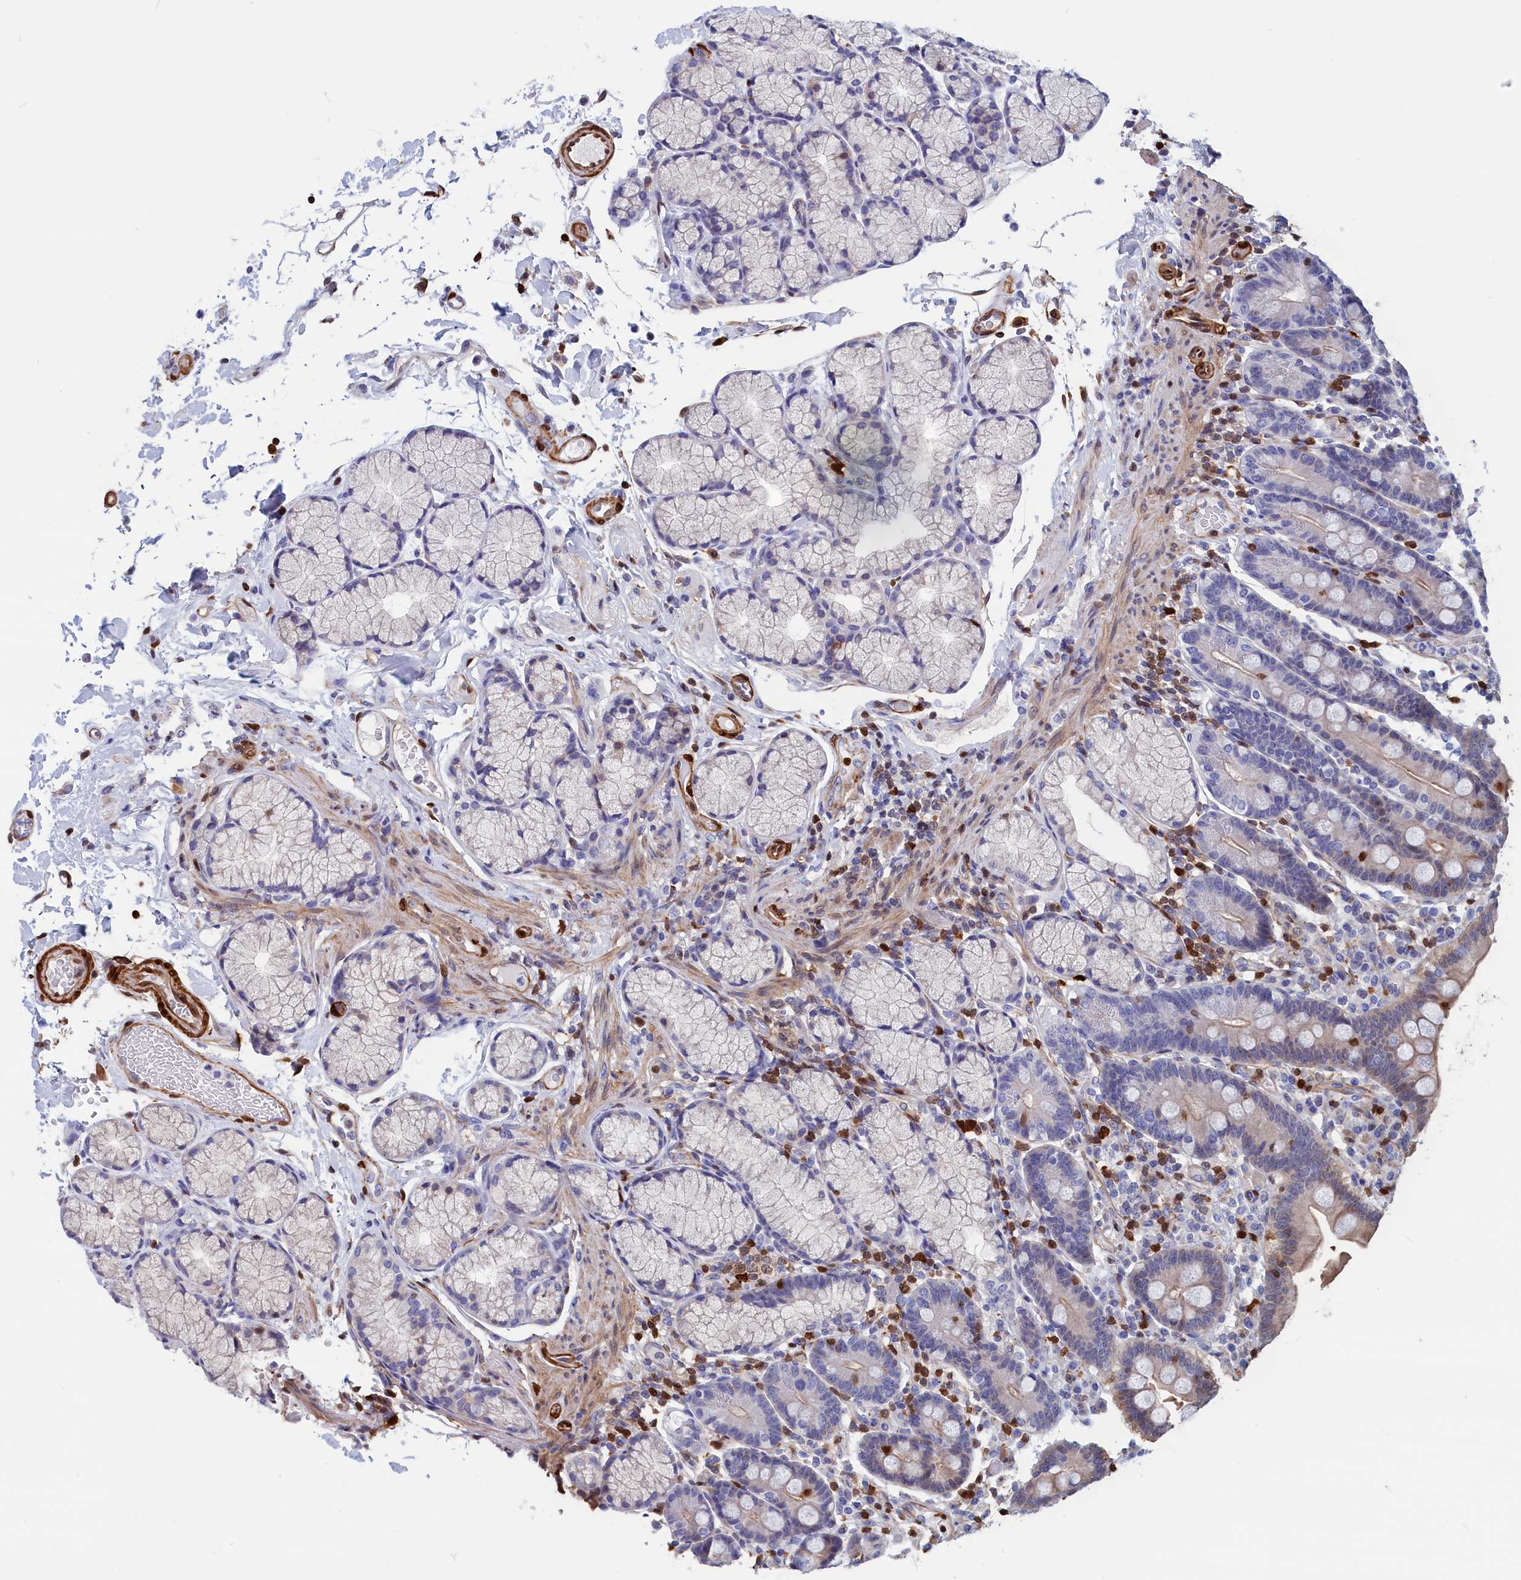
{"staining": {"intensity": "moderate", "quantity": "<25%", "location": "cytoplasmic/membranous,nuclear"}, "tissue": "duodenum", "cell_type": "Glandular cells", "image_type": "normal", "snomed": [{"axis": "morphology", "description": "Normal tissue, NOS"}, {"axis": "topography", "description": "Small intestine, NOS"}], "caption": "There is low levels of moderate cytoplasmic/membranous,nuclear staining in glandular cells of unremarkable duodenum, as demonstrated by immunohistochemical staining (brown color).", "gene": "CRIP1", "patient": {"sex": "female", "age": 71}}